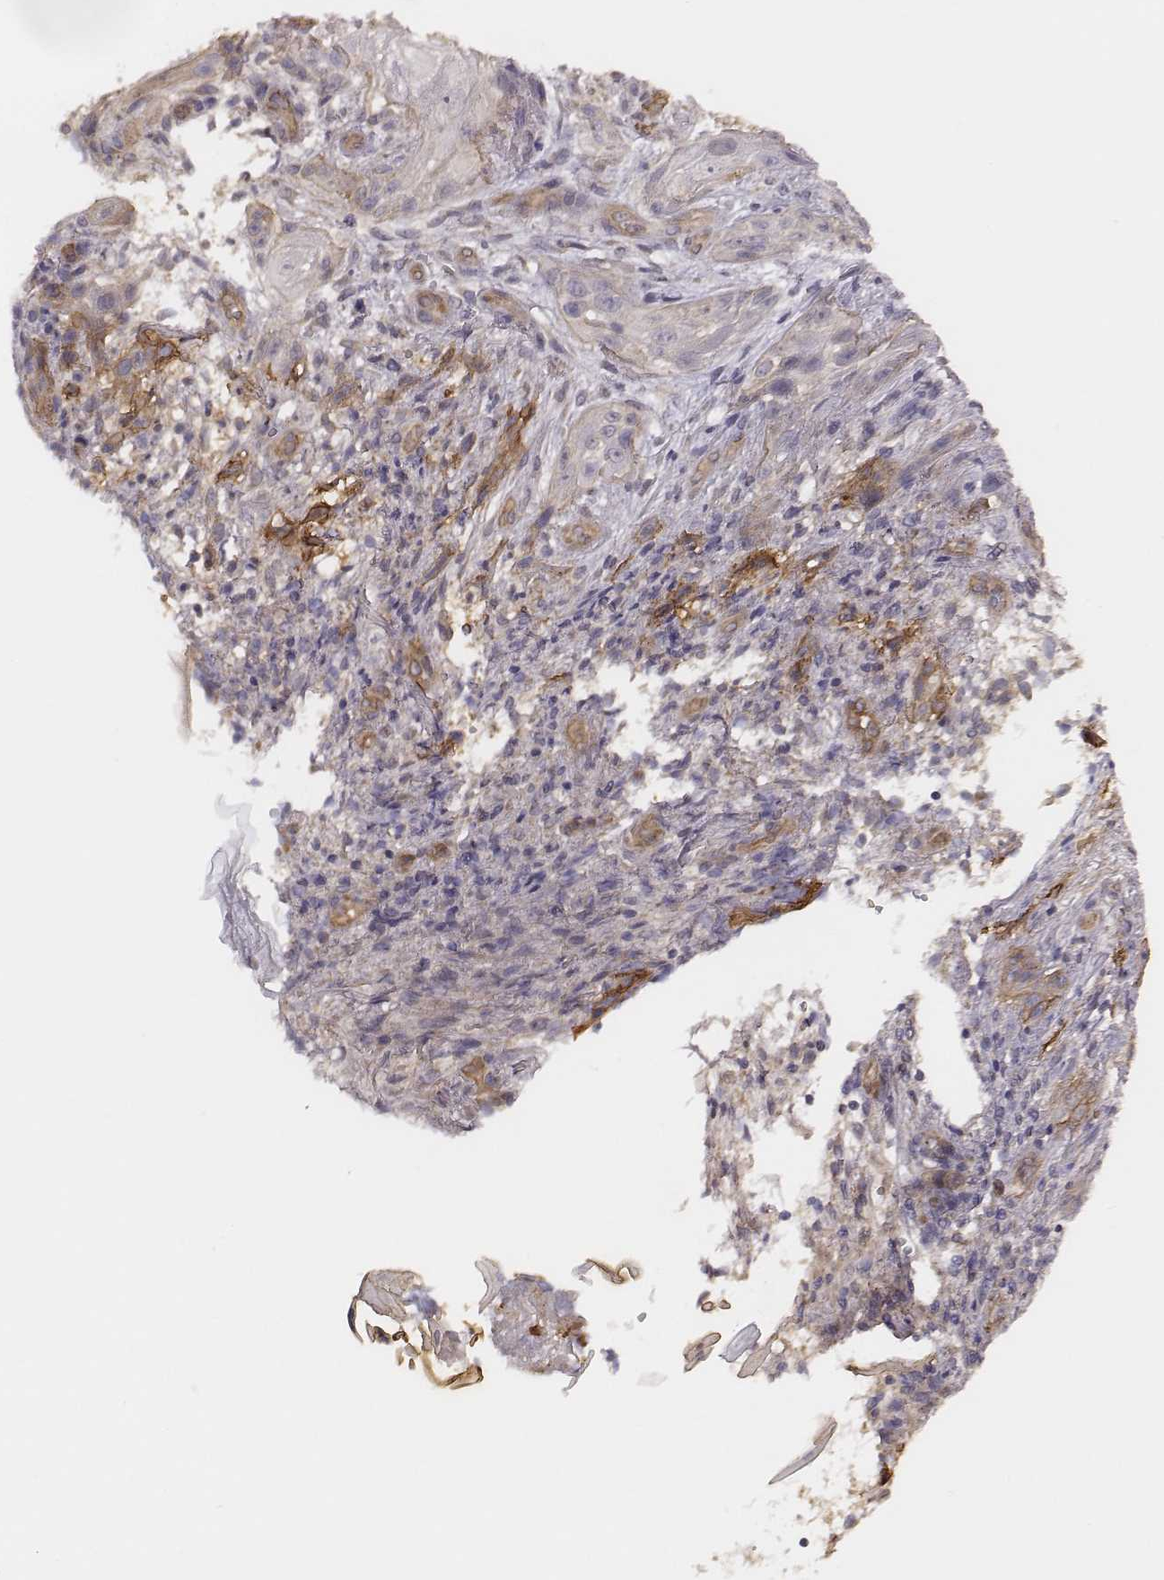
{"staining": {"intensity": "moderate", "quantity": "<25%", "location": "cytoplasmic/membranous"}, "tissue": "skin cancer", "cell_type": "Tumor cells", "image_type": "cancer", "snomed": [{"axis": "morphology", "description": "Squamous cell carcinoma, NOS"}, {"axis": "topography", "description": "Skin"}], "caption": "Immunohistochemical staining of human skin cancer demonstrates moderate cytoplasmic/membranous protein expression in about <25% of tumor cells. (Stains: DAB (3,3'-diaminobenzidine) in brown, nuclei in blue, Microscopy: brightfield microscopy at high magnification).", "gene": "SCARF1", "patient": {"sex": "male", "age": 62}}